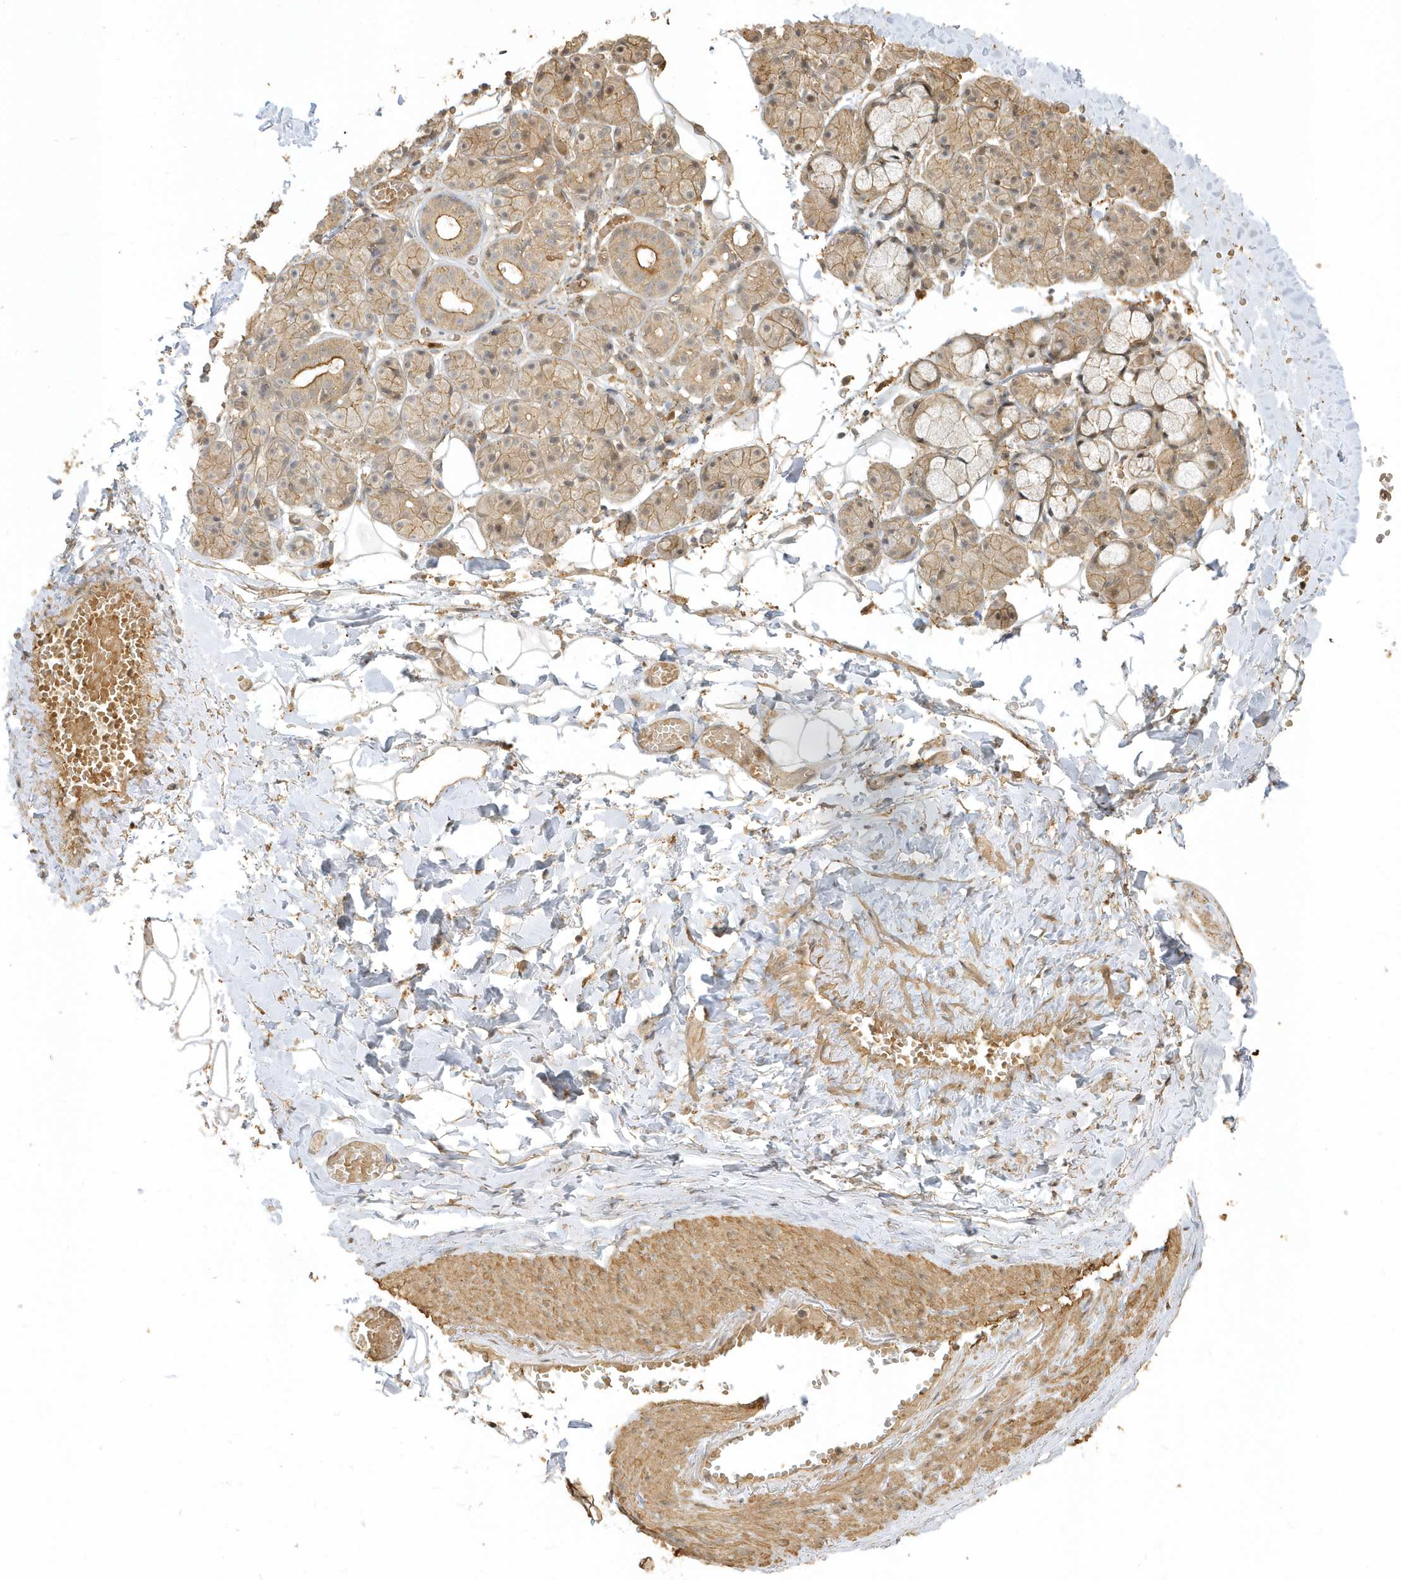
{"staining": {"intensity": "moderate", "quantity": ">75%", "location": "cytoplasmic/membranous"}, "tissue": "salivary gland", "cell_type": "Glandular cells", "image_type": "normal", "snomed": [{"axis": "morphology", "description": "Normal tissue, NOS"}, {"axis": "topography", "description": "Salivary gland"}], "caption": "The immunohistochemical stain labels moderate cytoplasmic/membranous staining in glandular cells of unremarkable salivary gland. (Brightfield microscopy of DAB IHC at high magnification).", "gene": "ZBTB8A", "patient": {"sex": "male", "age": 63}}